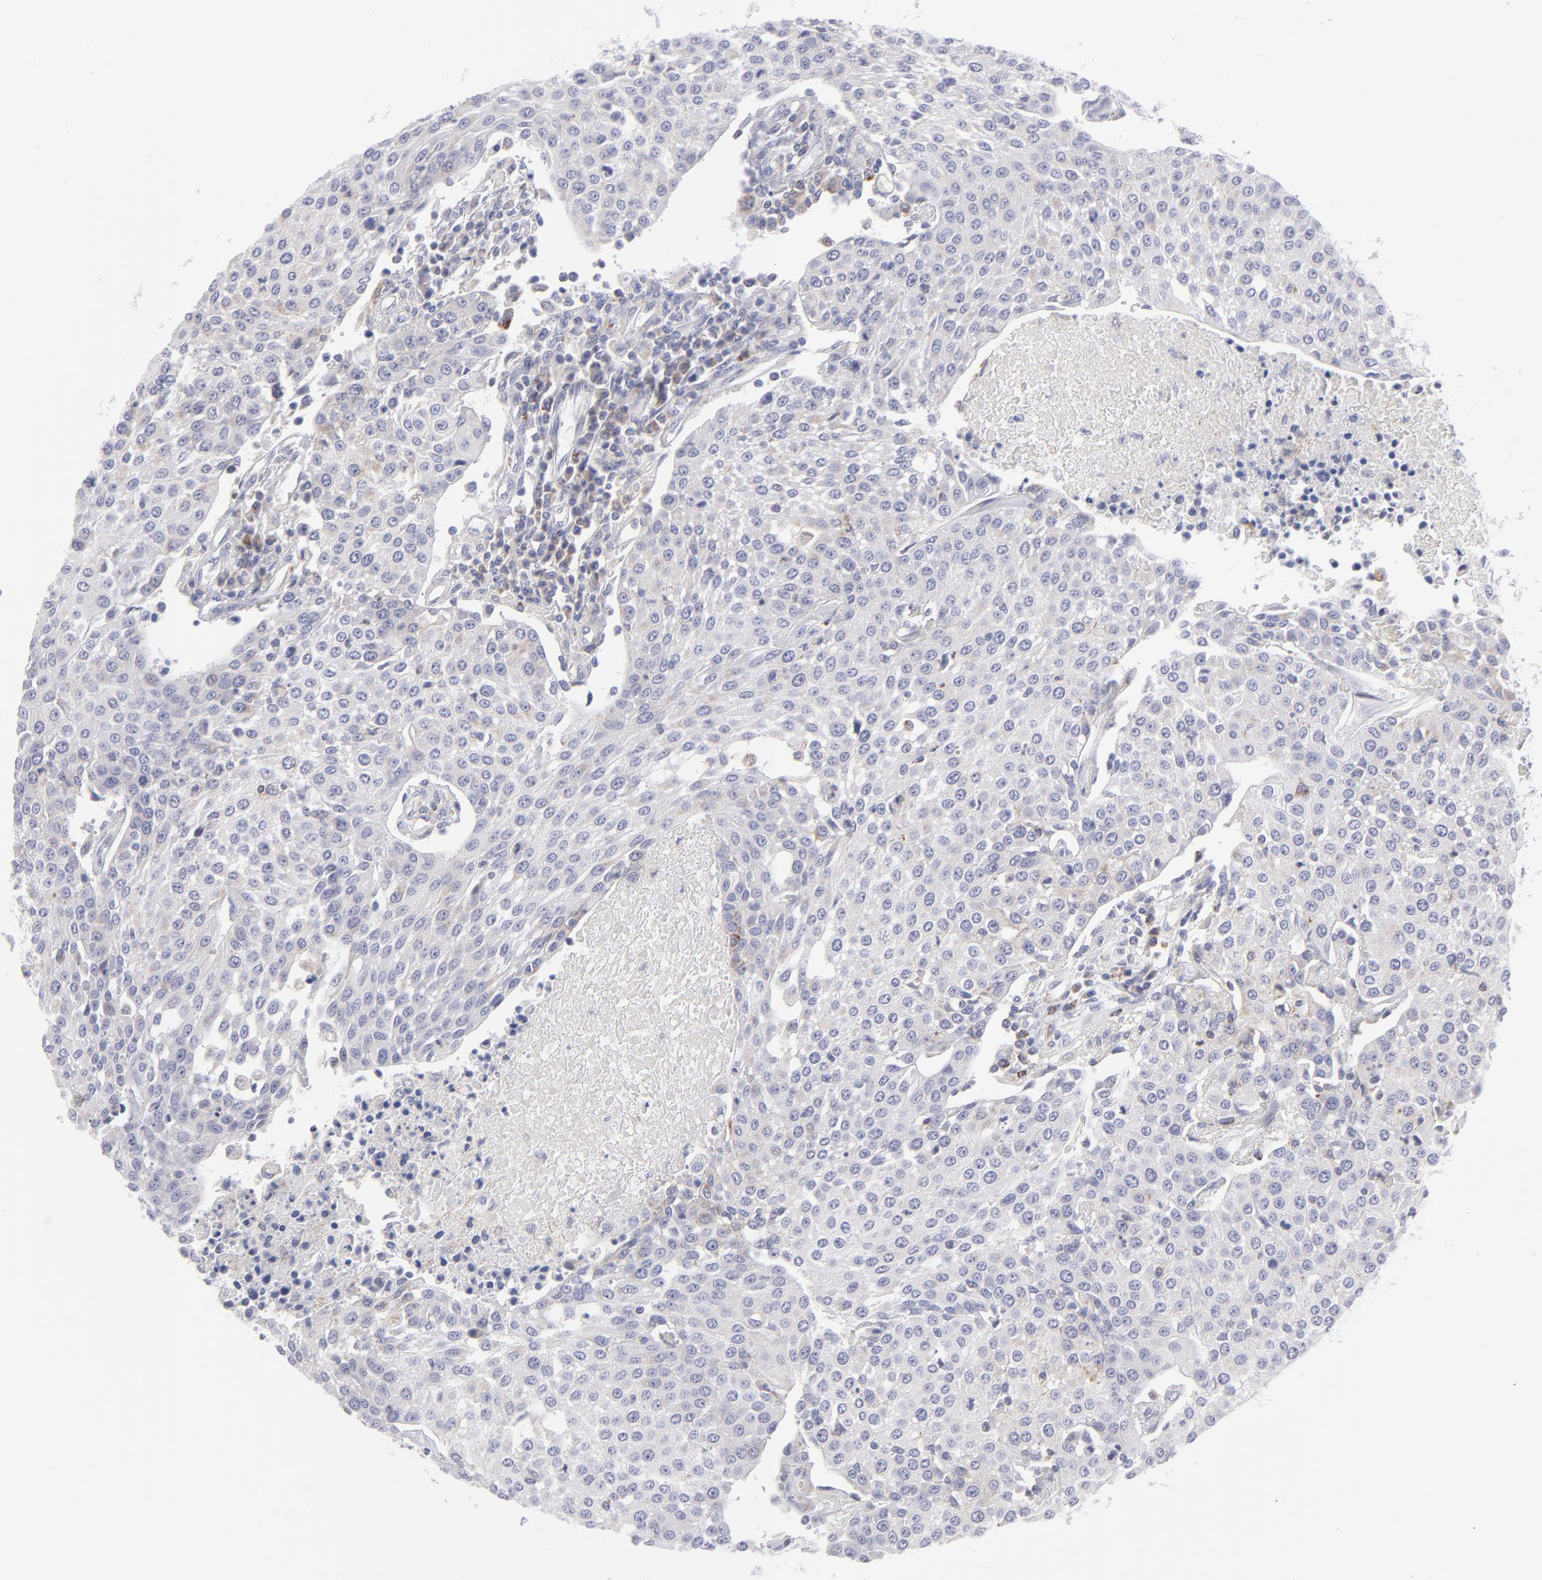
{"staining": {"intensity": "negative", "quantity": "none", "location": "none"}, "tissue": "urothelial cancer", "cell_type": "Tumor cells", "image_type": "cancer", "snomed": [{"axis": "morphology", "description": "Urothelial carcinoma, High grade"}, {"axis": "topography", "description": "Urinary bladder"}], "caption": "Immunohistochemistry of urothelial cancer displays no expression in tumor cells. The staining was performed using DAB (3,3'-diaminobenzidine) to visualize the protein expression in brown, while the nuclei were stained in blue with hematoxylin (Magnification: 20x).", "gene": "MTHFD2", "patient": {"sex": "female", "age": 85}}